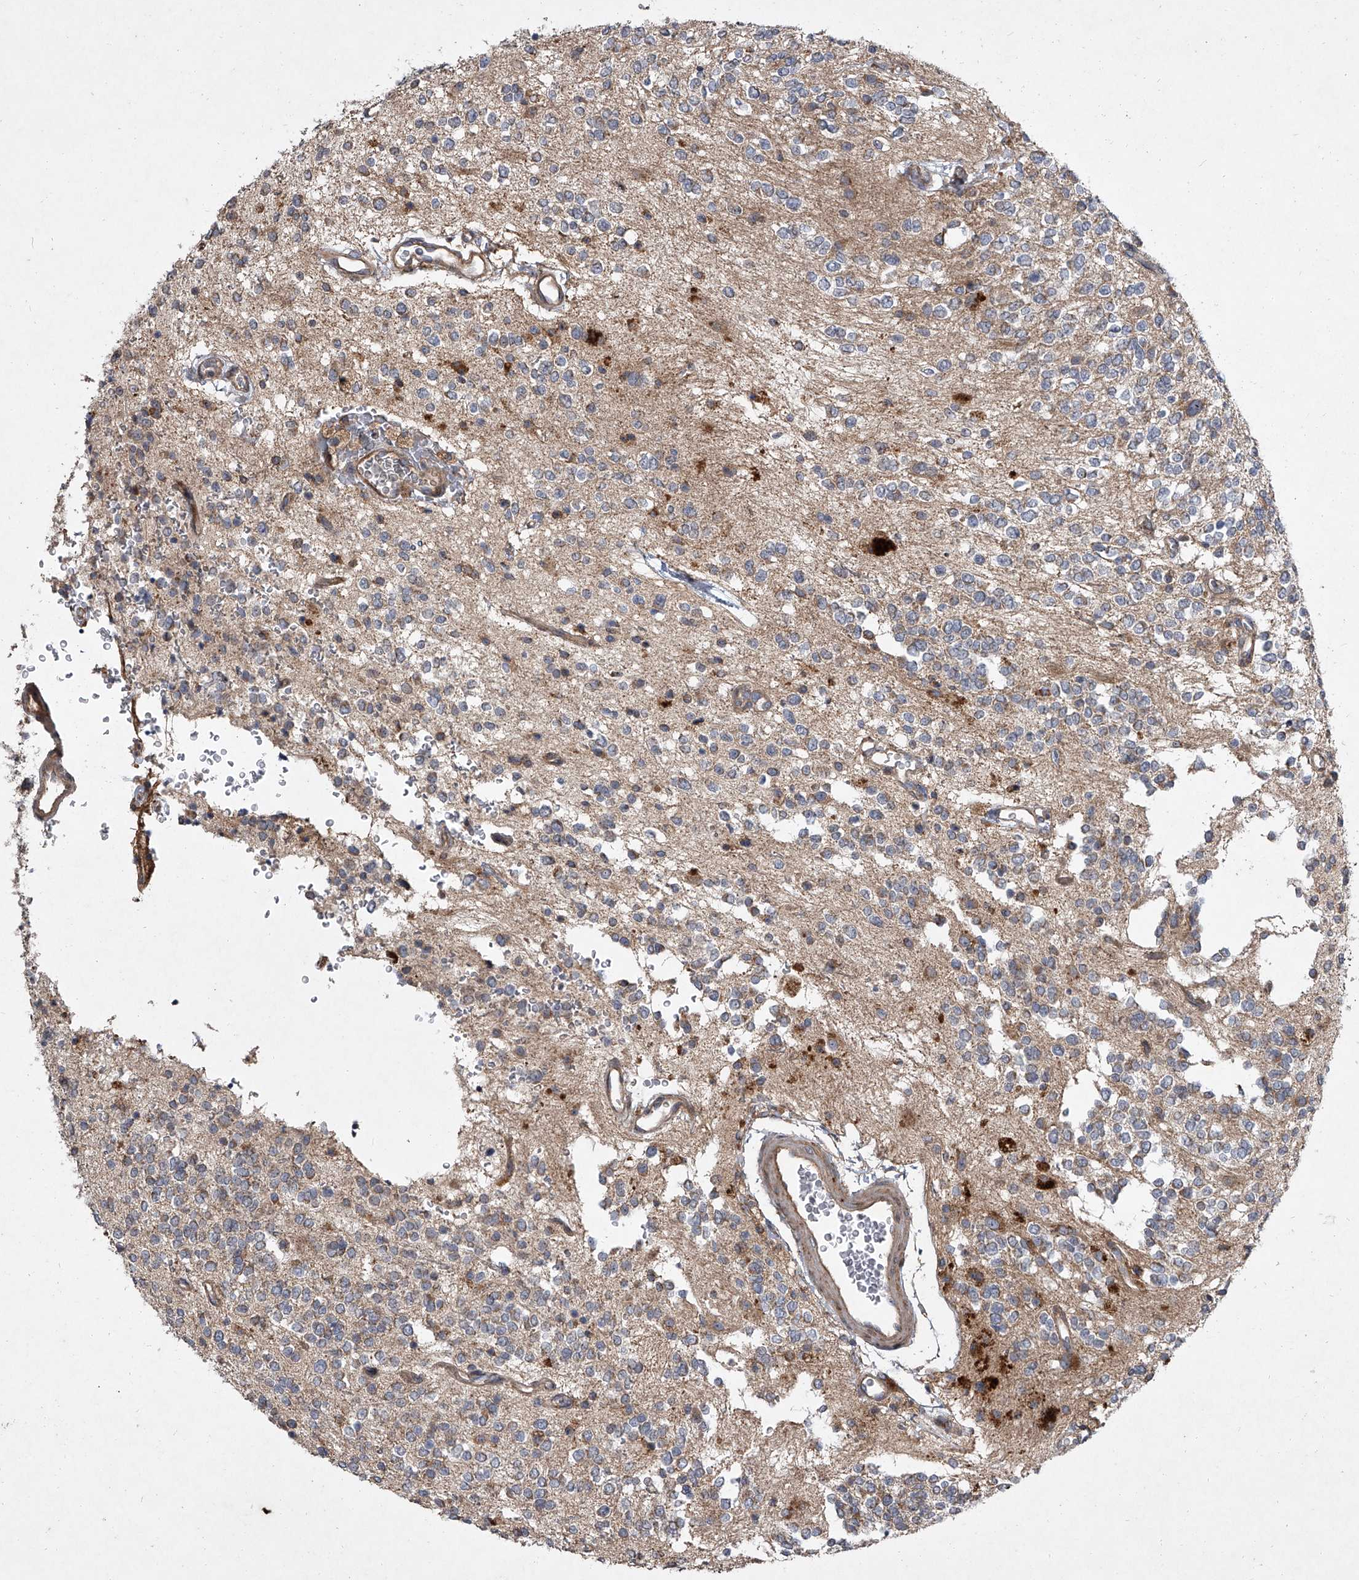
{"staining": {"intensity": "negative", "quantity": "none", "location": "none"}, "tissue": "glioma", "cell_type": "Tumor cells", "image_type": "cancer", "snomed": [{"axis": "morphology", "description": "Glioma, malignant, High grade"}, {"axis": "topography", "description": "Brain"}], "caption": "Photomicrograph shows no significant protein staining in tumor cells of malignant high-grade glioma.", "gene": "EVA1C", "patient": {"sex": "male", "age": 34}}